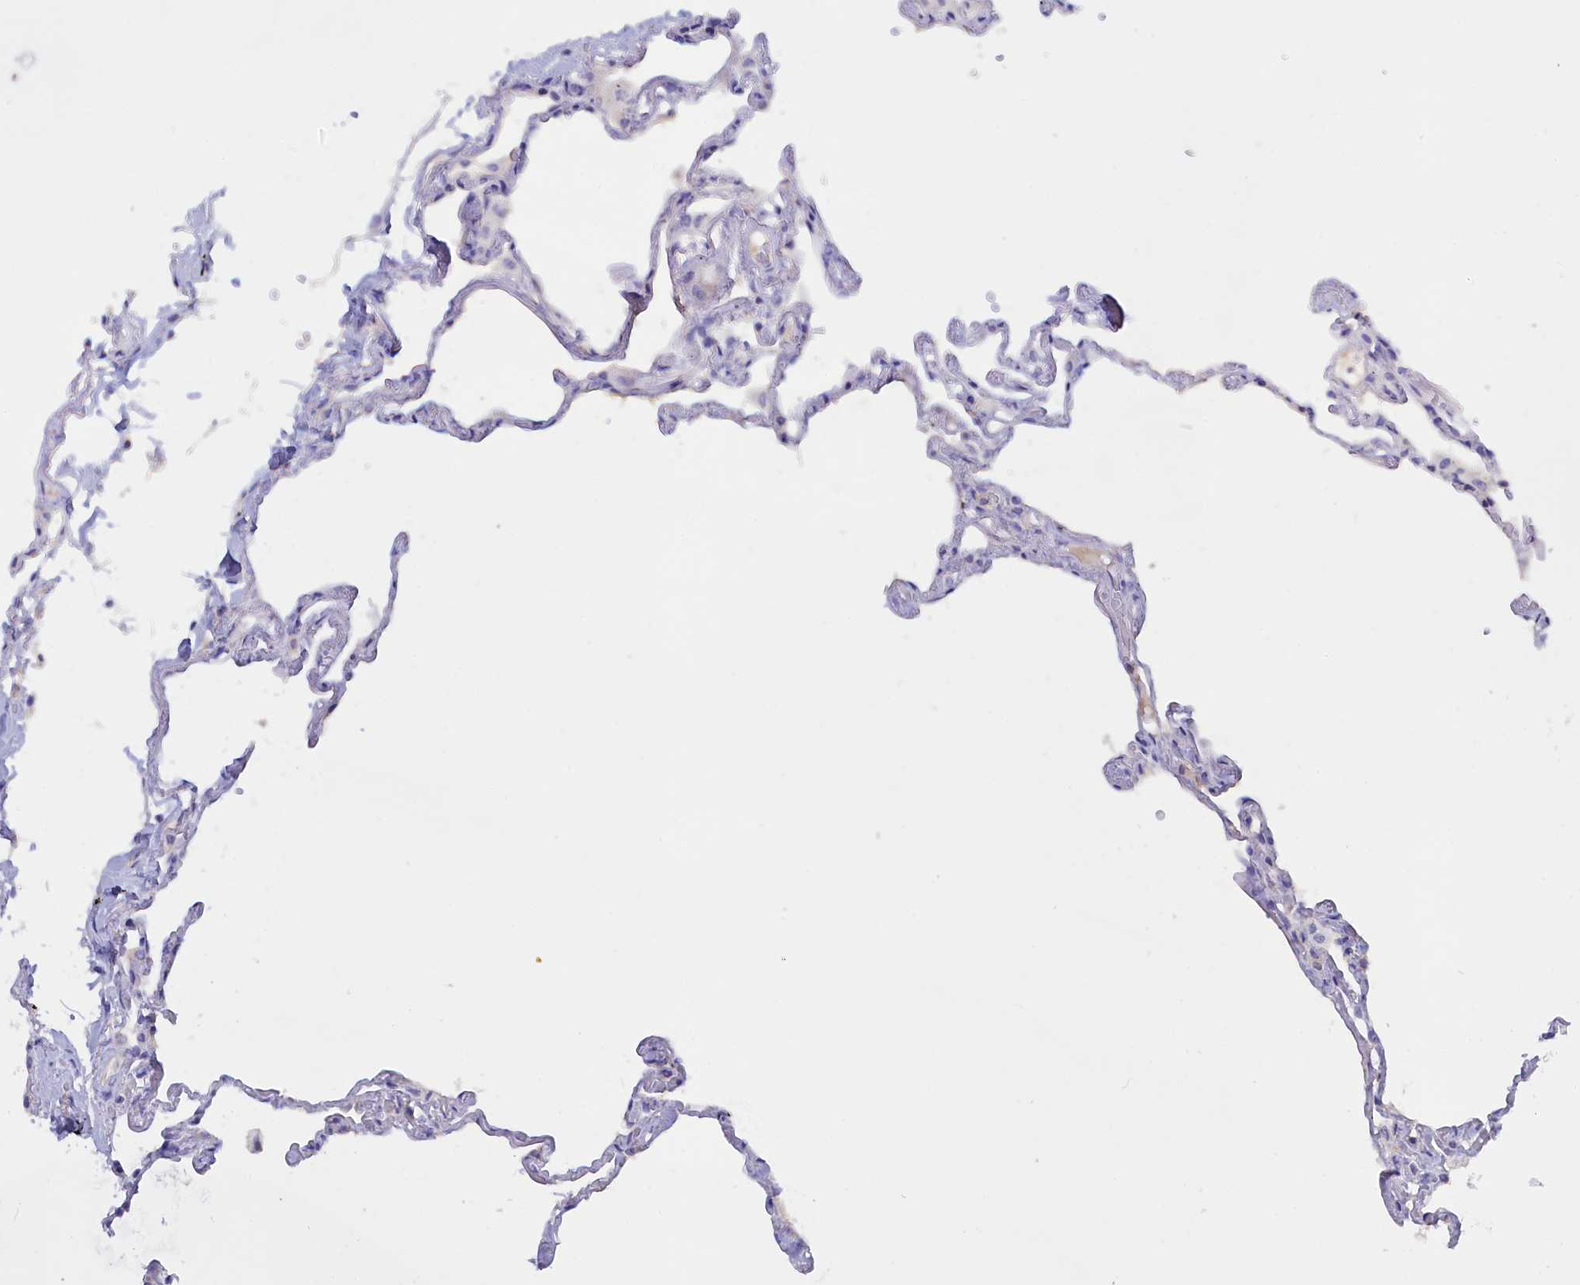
{"staining": {"intensity": "negative", "quantity": "none", "location": "none"}, "tissue": "lung", "cell_type": "Alveolar cells", "image_type": "normal", "snomed": [{"axis": "morphology", "description": "Normal tissue, NOS"}, {"axis": "topography", "description": "Lung"}], "caption": "Immunohistochemistry photomicrograph of benign lung: human lung stained with DAB demonstrates no significant protein staining in alveolar cells.", "gene": "ADGRA1", "patient": {"sex": "female", "age": 67}}